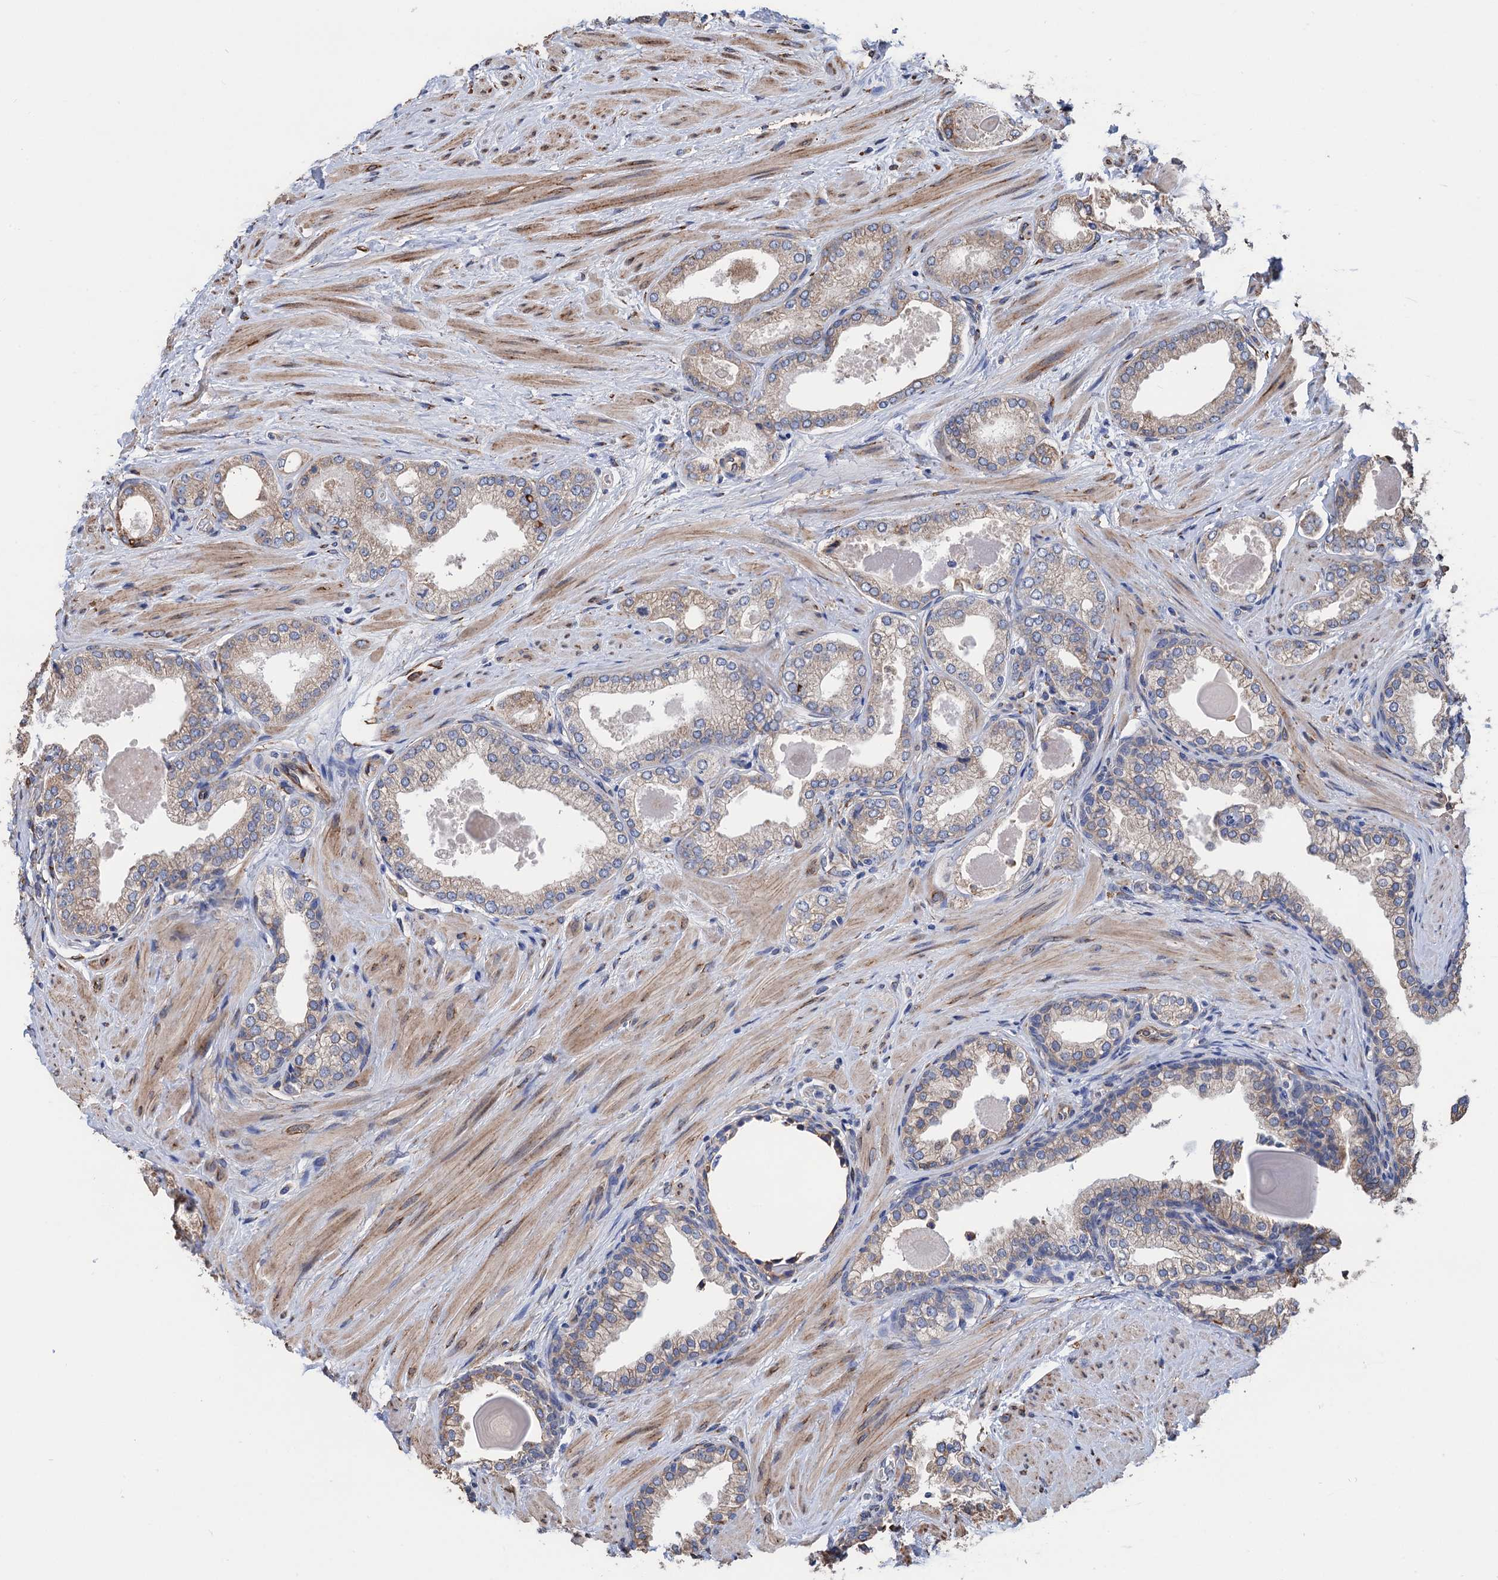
{"staining": {"intensity": "weak", "quantity": "25%-75%", "location": "cytoplasmic/membranous"}, "tissue": "prostate", "cell_type": "Glandular cells", "image_type": "normal", "snomed": [{"axis": "morphology", "description": "Normal tissue, NOS"}, {"axis": "topography", "description": "Prostate"}], "caption": "Protein expression analysis of normal prostate displays weak cytoplasmic/membranous positivity in about 25%-75% of glandular cells. (IHC, brightfield microscopy, high magnification).", "gene": "CNNM1", "patient": {"sex": "male", "age": 48}}